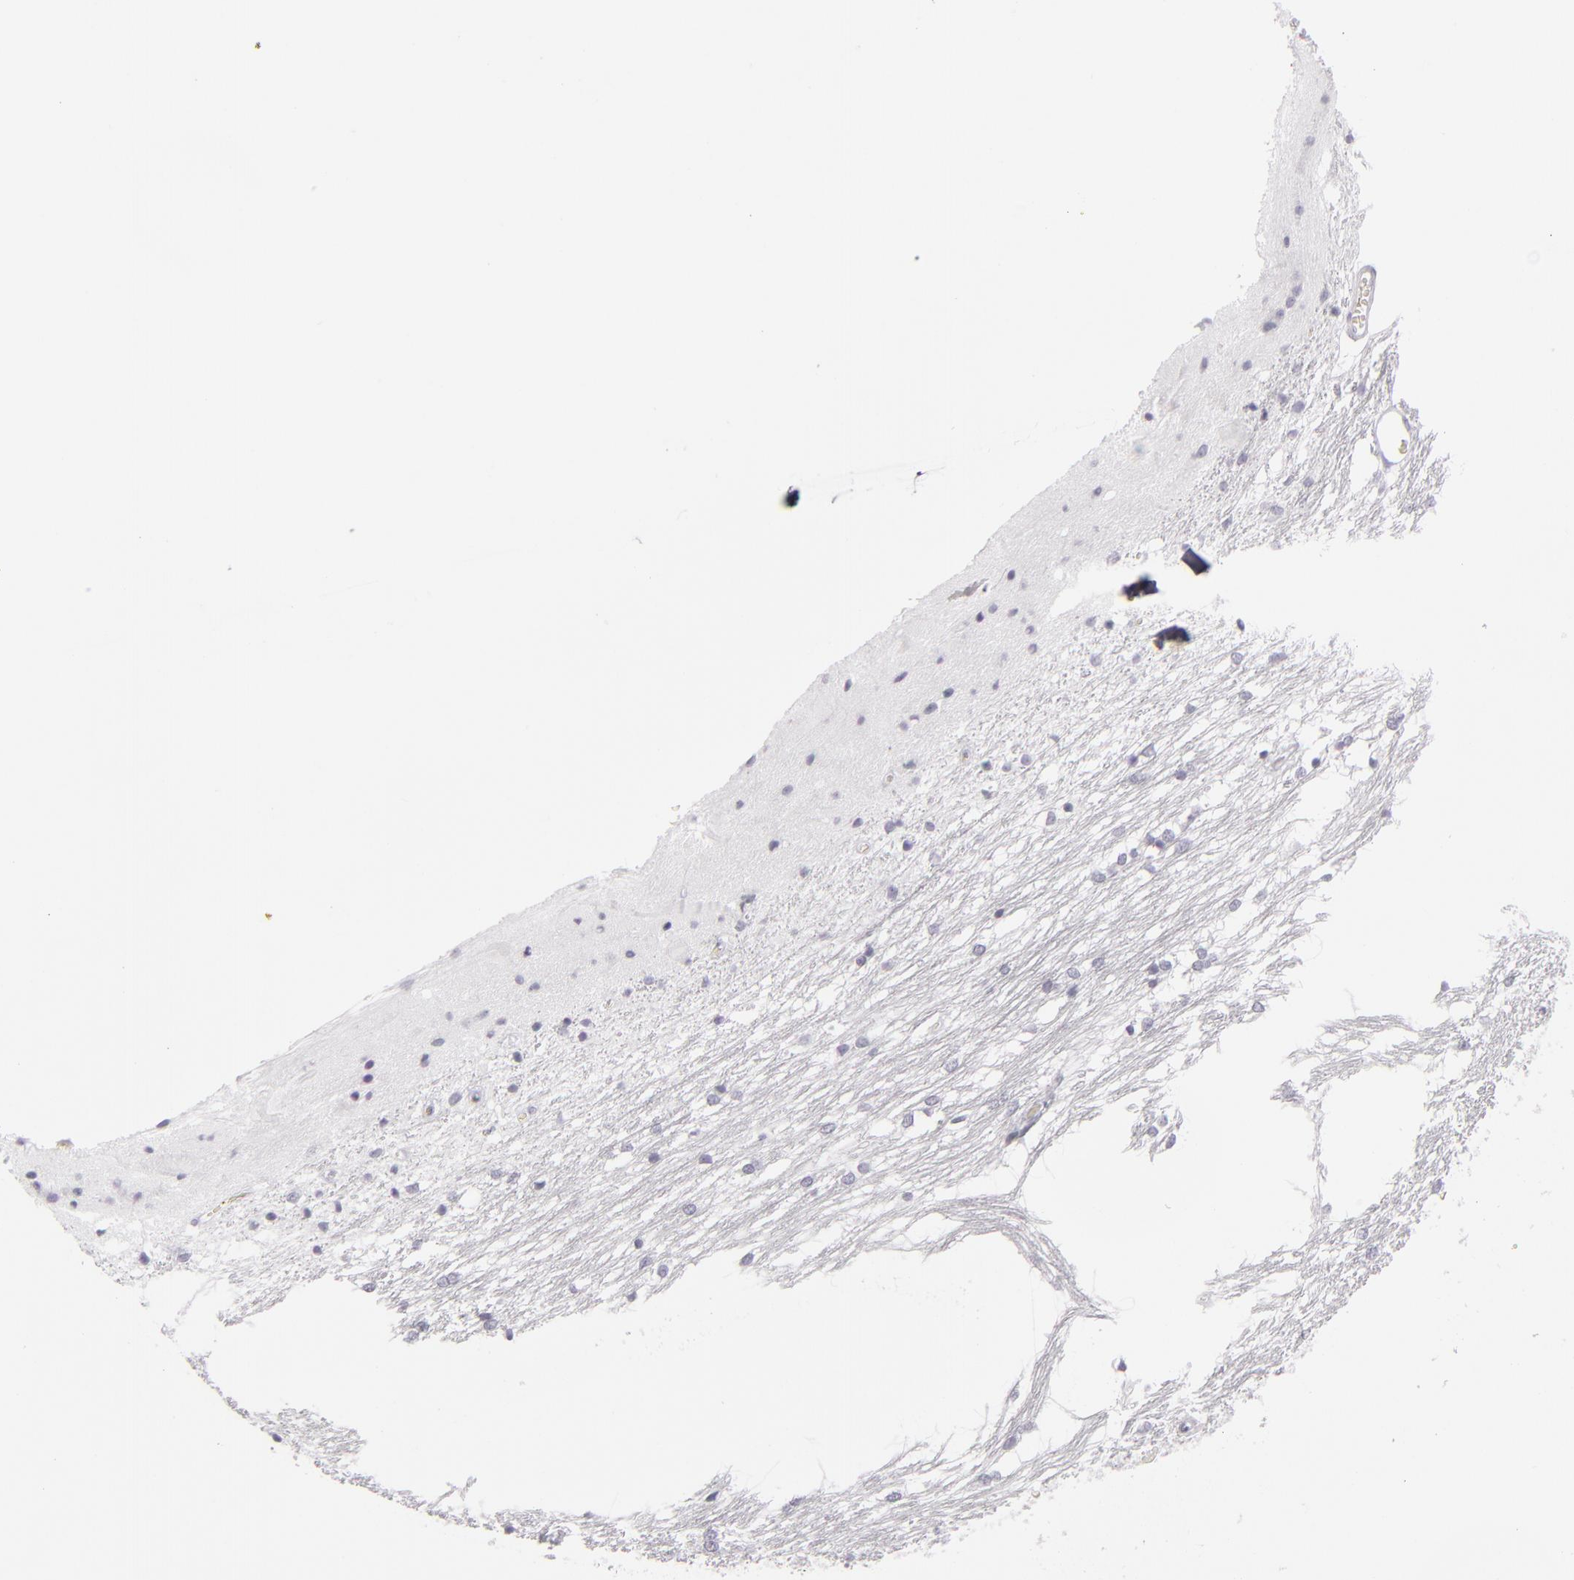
{"staining": {"intensity": "negative", "quantity": "none", "location": "none"}, "tissue": "caudate", "cell_type": "Glial cells", "image_type": "normal", "snomed": [{"axis": "morphology", "description": "Normal tissue, NOS"}, {"axis": "topography", "description": "Lateral ventricle wall"}], "caption": "Immunohistochemistry histopathology image of normal caudate stained for a protein (brown), which displays no staining in glial cells. The staining is performed using DAB brown chromogen with nuclei counter-stained in using hematoxylin.", "gene": "C9", "patient": {"sex": "female", "age": 19}}